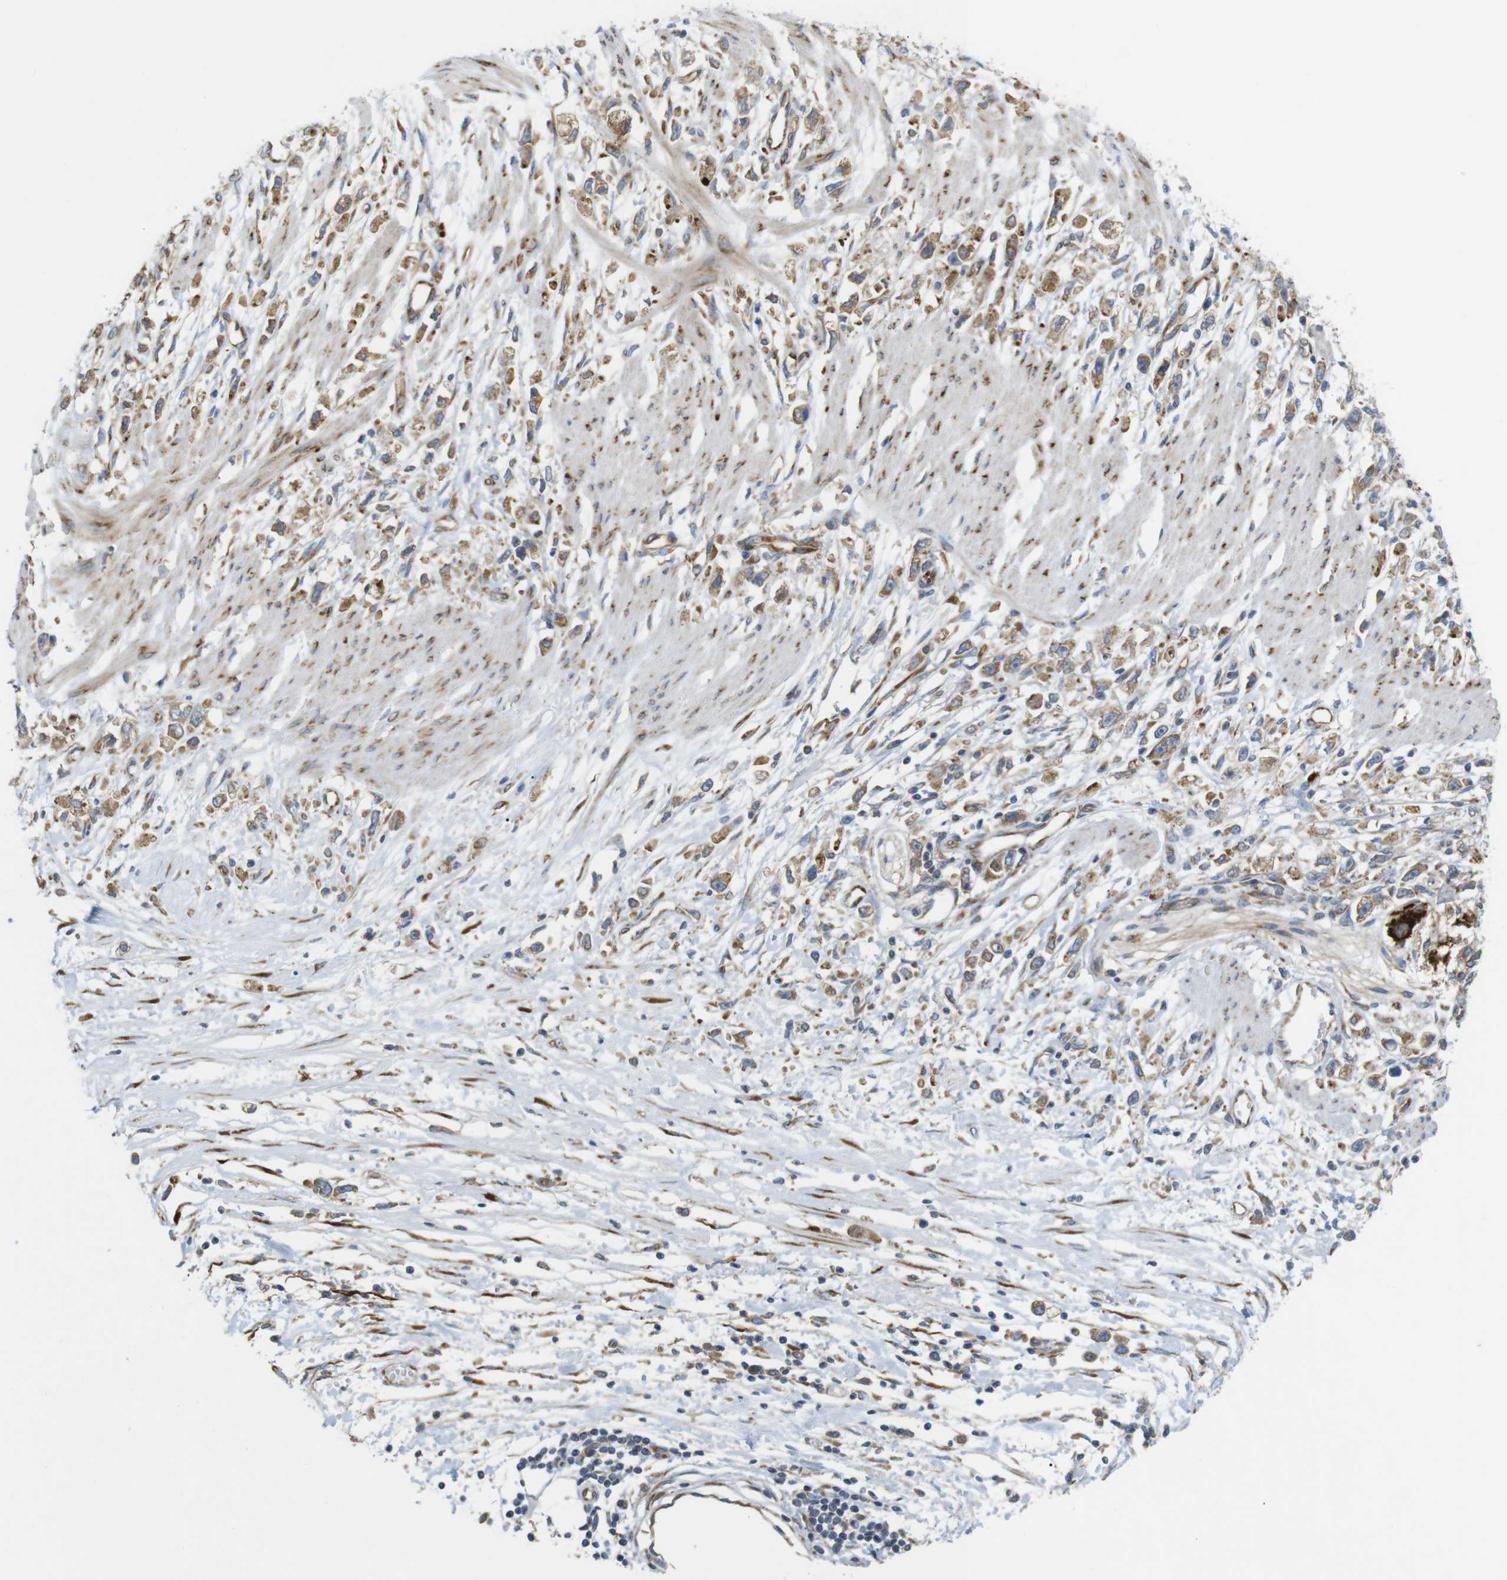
{"staining": {"intensity": "moderate", "quantity": ">75%", "location": "cytoplasmic/membranous"}, "tissue": "stomach cancer", "cell_type": "Tumor cells", "image_type": "cancer", "snomed": [{"axis": "morphology", "description": "Adenocarcinoma, NOS"}, {"axis": "topography", "description": "Stomach"}], "caption": "Protein expression analysis of human stomach adenocarcinoma reveals moderate cytoplasmic/membranous expression in about >75% of tumor cells. (DAB IHC, brown staining for protein, blue staining for nuclei).", "gene": "PCNX2", "patient": {"sex": "female", "age": 59}}